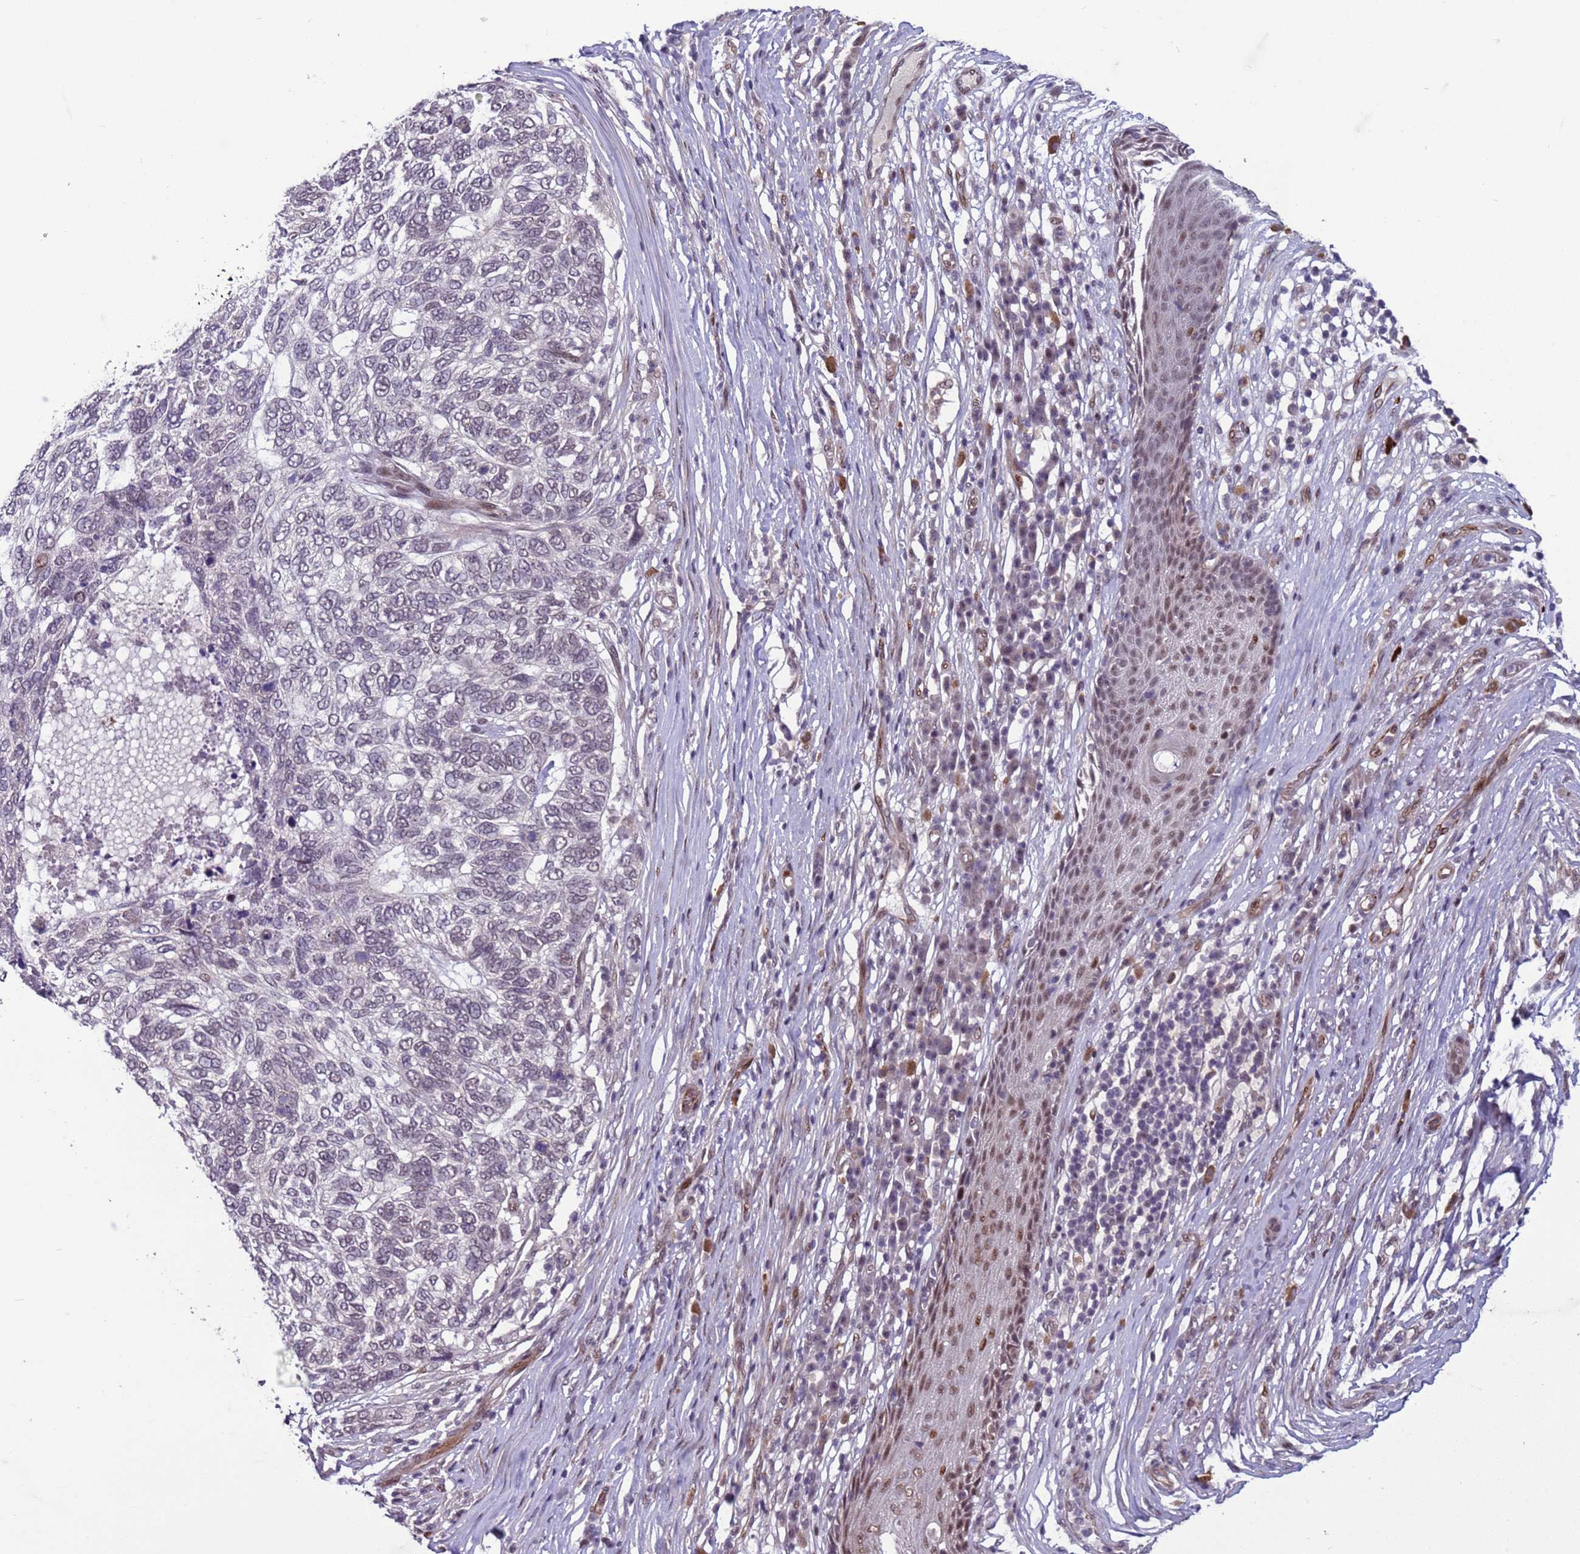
{"staining": {"intensity": "negative", "quantity": "none", "location": "none"}, "tissue": "skin cancer", "cell_type": "Tumor cells", "image_type": "cancer", "snomed": [{"axis": "morphology", "description": "Basal cell carcinoma"}, {"axis": "topography", "description": "Skin"}], "caption": "IHC photomicrograph of neoplastic tissue: skin cancer stained with DAB displays no significant protein expression in tumor cells.", "gene": "SHC3", "patient": {"sex": "female", "age": 65}}